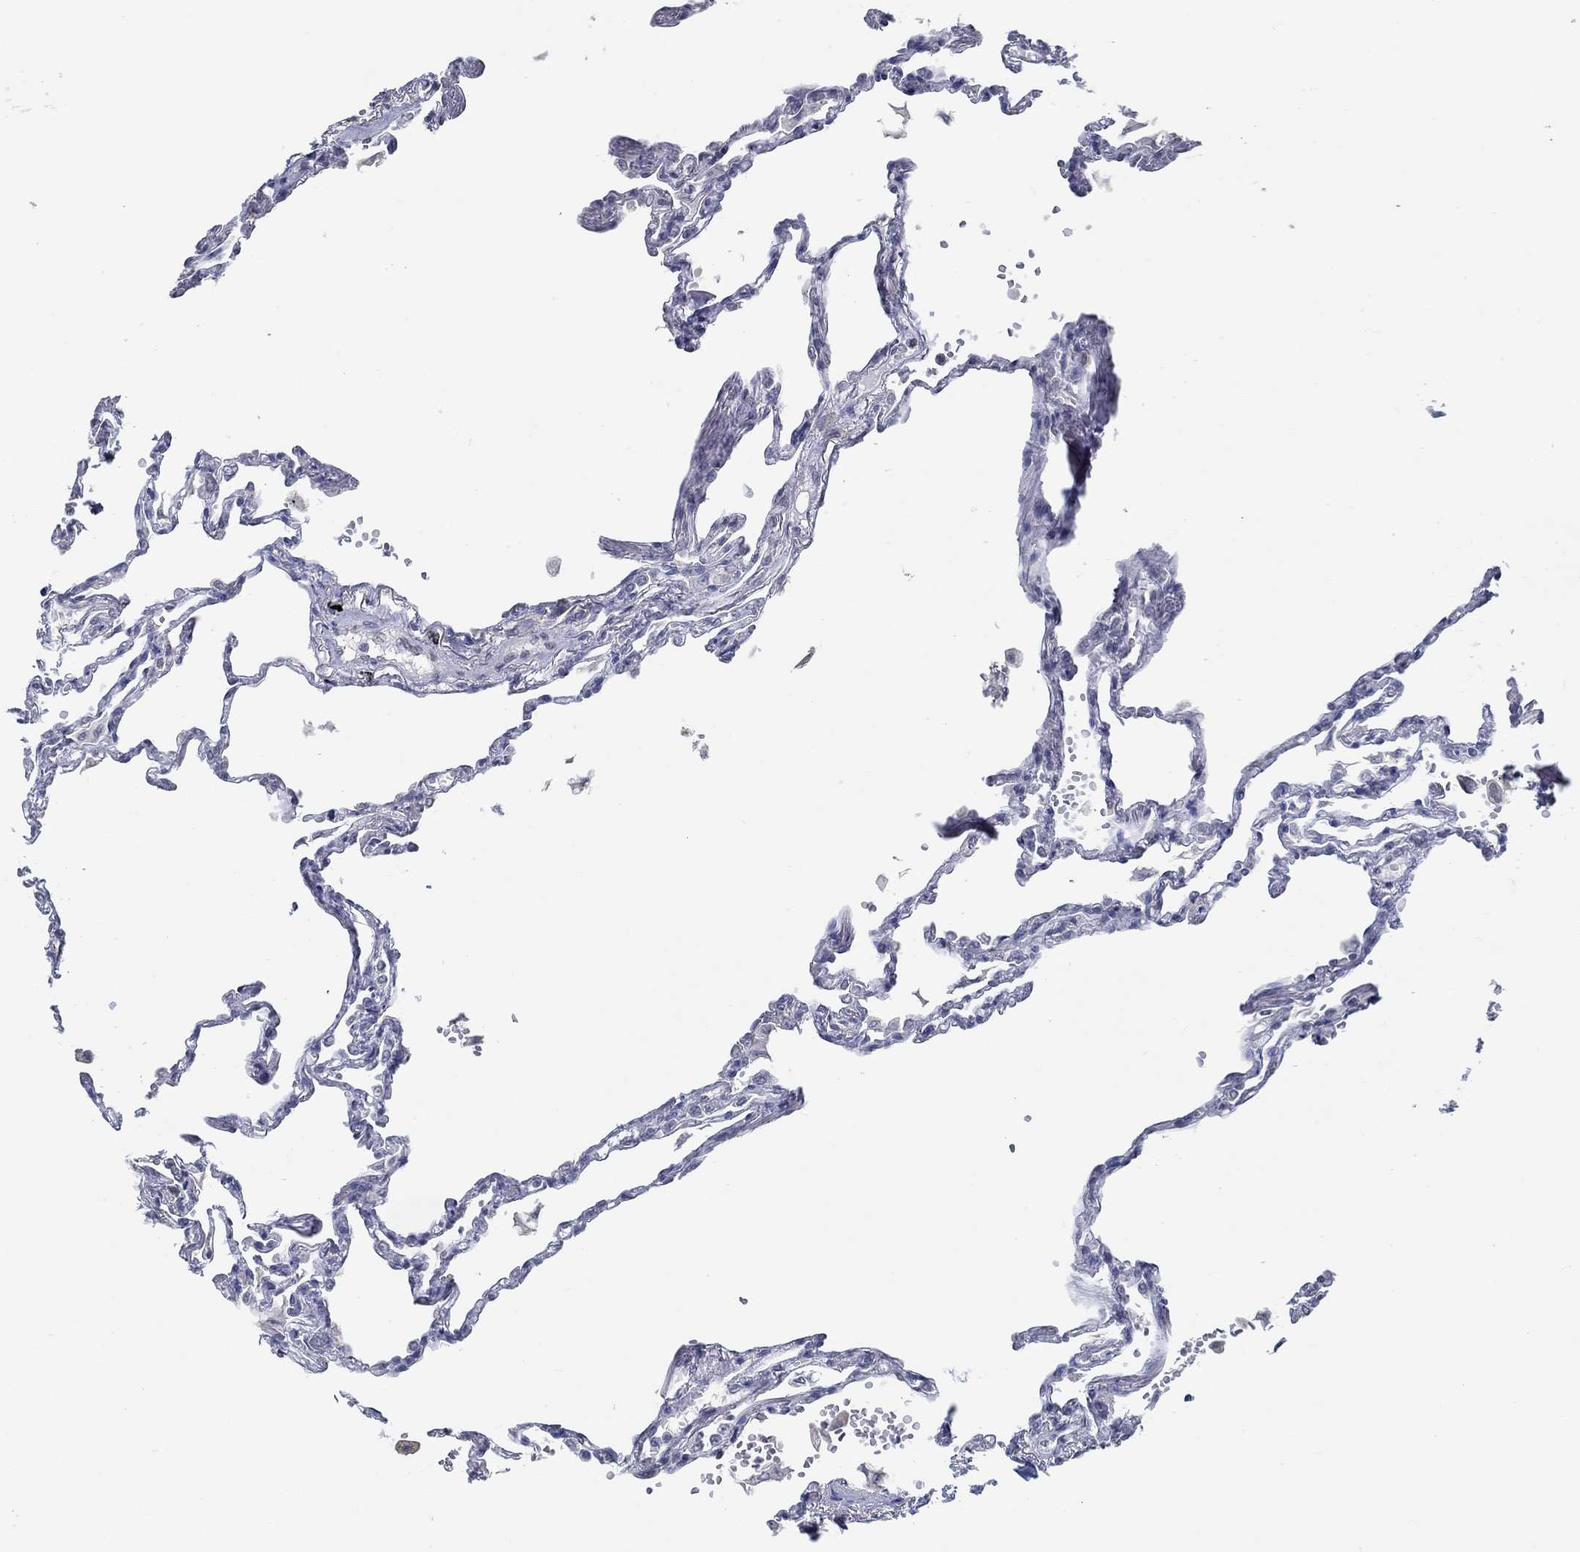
{"staining": {"intensity": "negative", "quantity": "none", "location": "none"}, "tissue": "lung", "cell_type": "Alveolar cells", "image_type": "normal", "snomed": [{"axis": "morphology", "description": "Normal tissue, NOS"}, {"axis": "topography", "description": "Lung"}], "caption": "Micrograph shows no significant protein expression in alveolar cells of normal lung. The staining was performed using DAB (3,3'-diaminobenzidine) to visualize the protein expression in brown, while the nuclei were stained in blue with hematoxylin (Magnification: 20x).", "gene": "NUP155", "patient": {"sex": "male", "age": 78}}